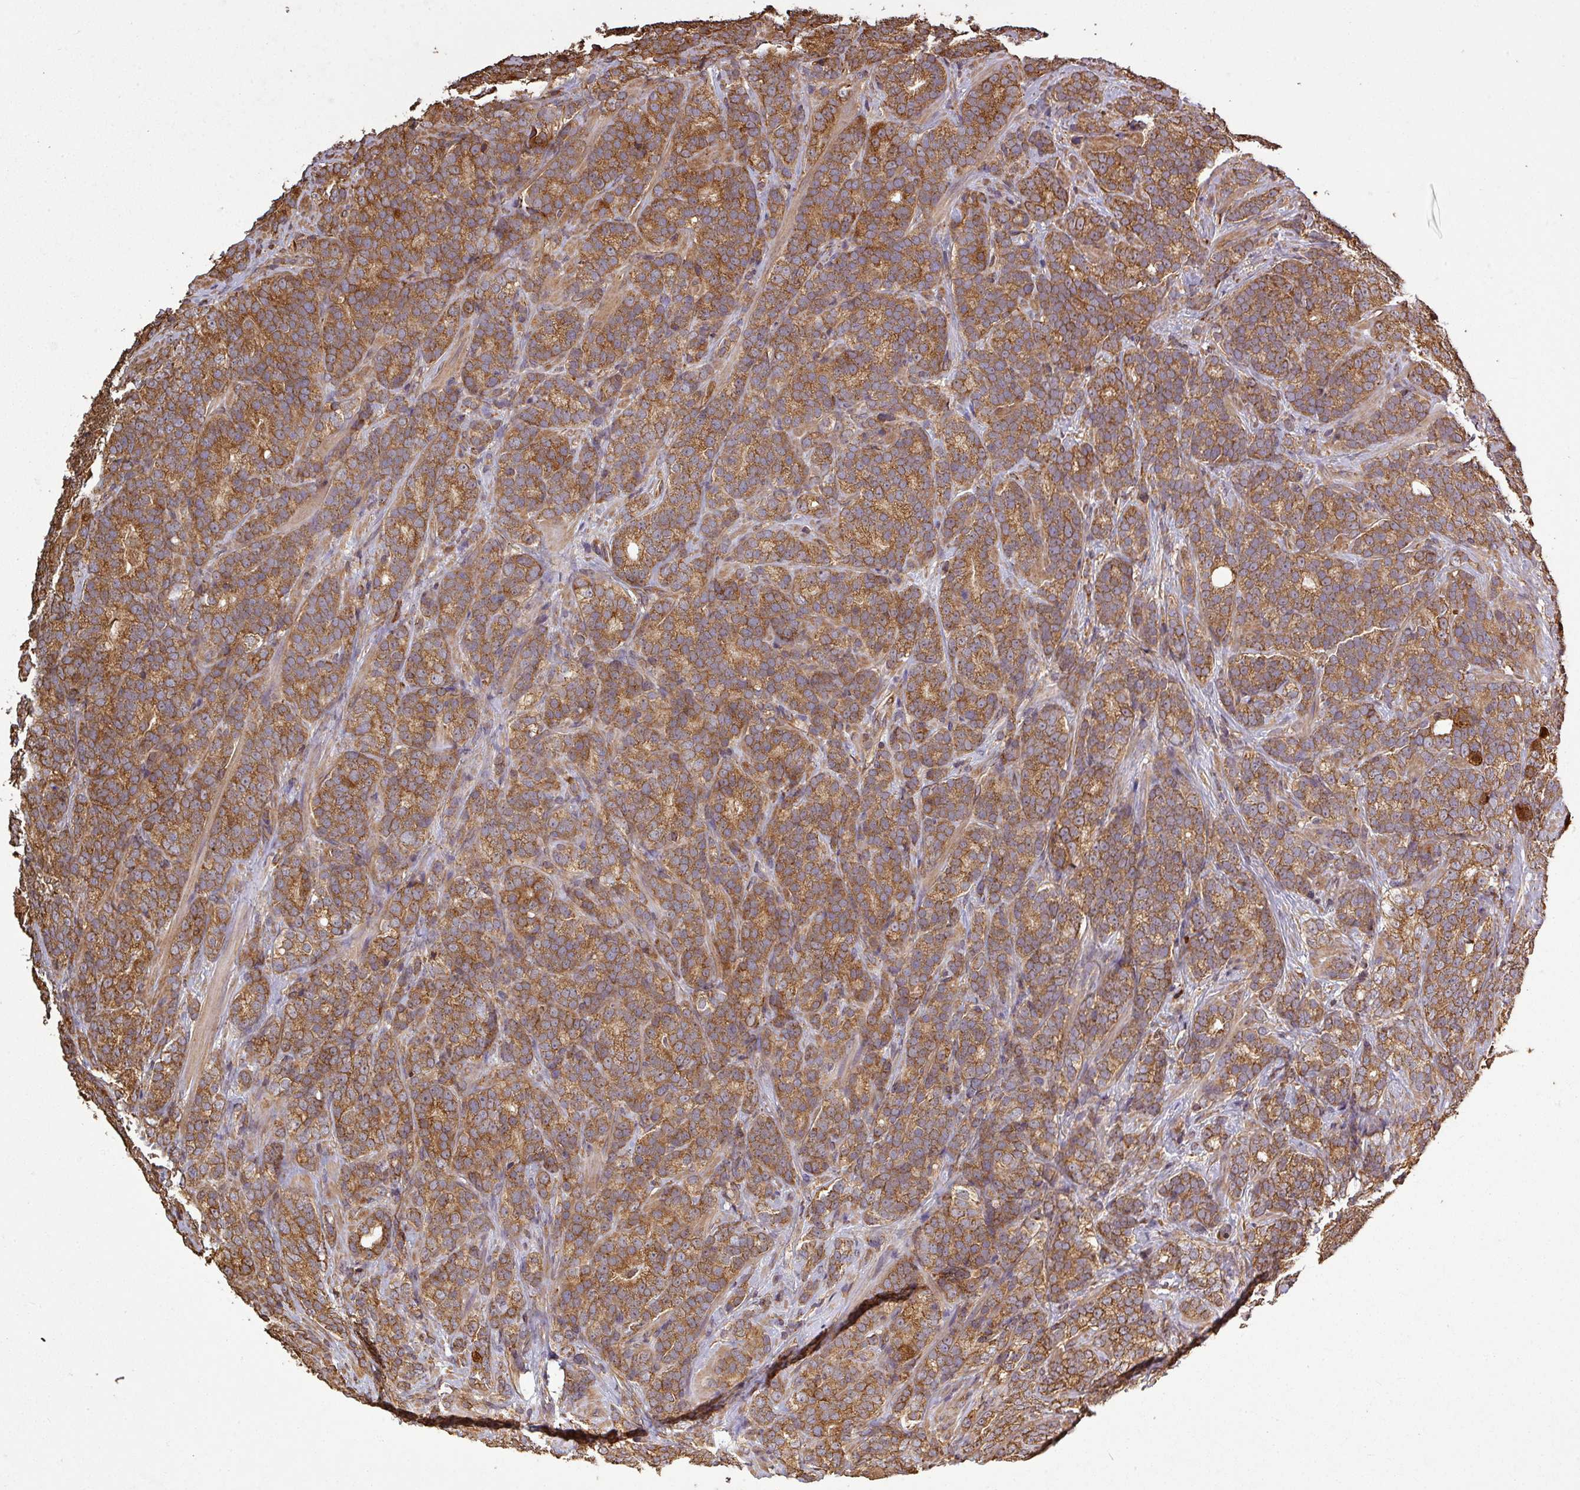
{"staining": {"intensity": "strong", "quantity": ">75%", "location": "cytoplasmic/membranous"}, "tissue": "prostate cancer", "cell_type": "Tumor cells", "image_type": "cancer", "snomed": [{"axis": "morphology", "description": "Adenocarcinoma, High grade"}, {"axis": "topography", "description": "Prostate"}], "caption": "Strong cytoplasmic/membranous expression for a protein is appreciated in approximately >75% of tumor cells of prostate cancer (high-grade adenocarcinoma) using IHC.", "gene": "PLEKHM1", "patient": {"sex": "male", "age": 64}}